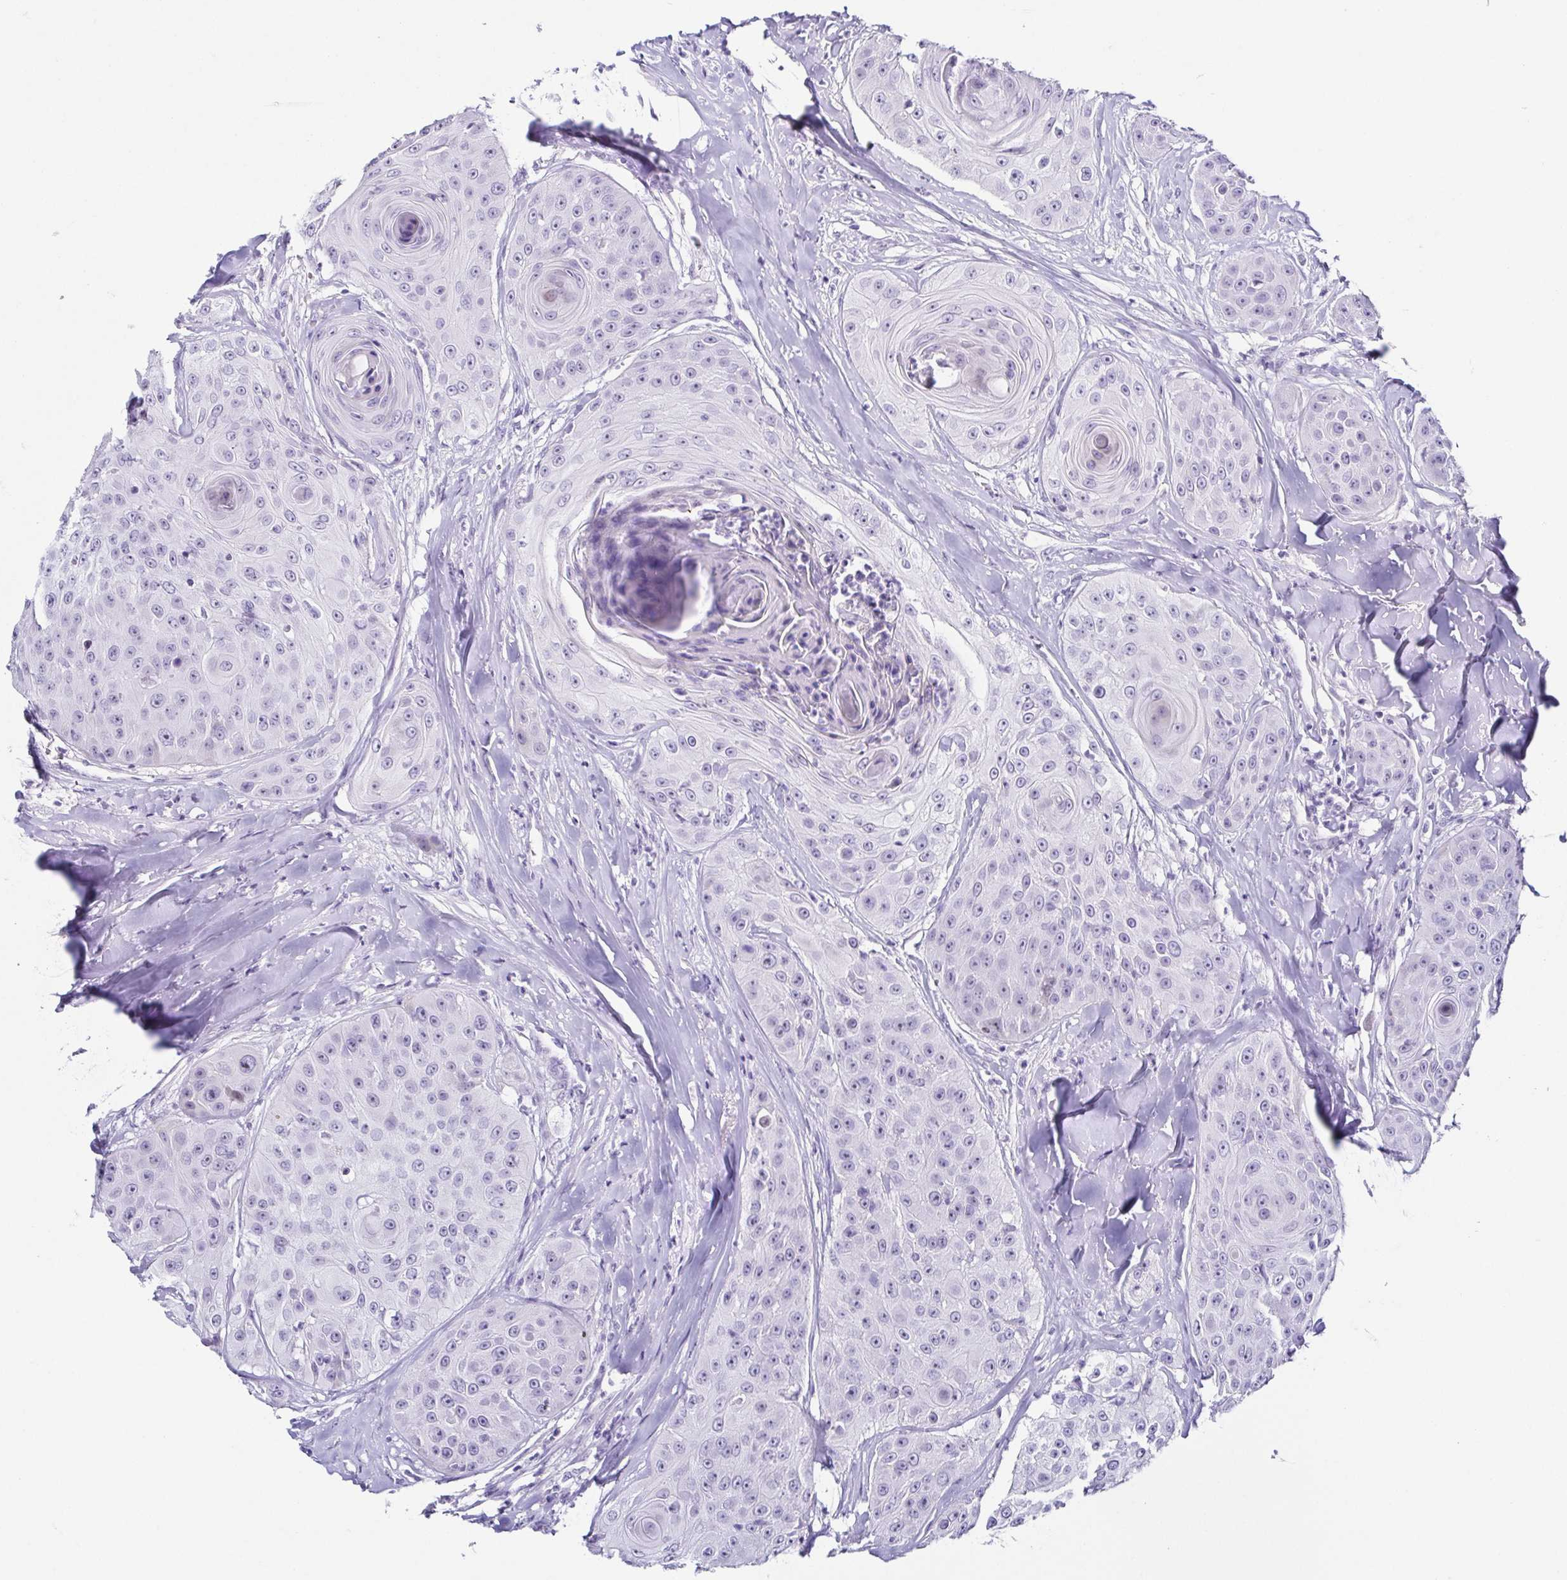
{"staining": {"intensity": "negative", "quantity": "none", "location": "none"}, "tissue": "head and neck cancer", "cell_type": "Tumor cells", "image_type": "cancer", "snomed": [{"axis": "morphology", "description": "Squamous cell carcinoma, NOS"}, {"axis": "topography", "description": "Head-Neck"}], "caption": "DAB immunohistochemical staining of head and neck cancer (squamous cell carcinoma) shows no significant positivity in tumor cells.", "gene": "TNNT2", "patient": {"sex": "male", "age": 83}}